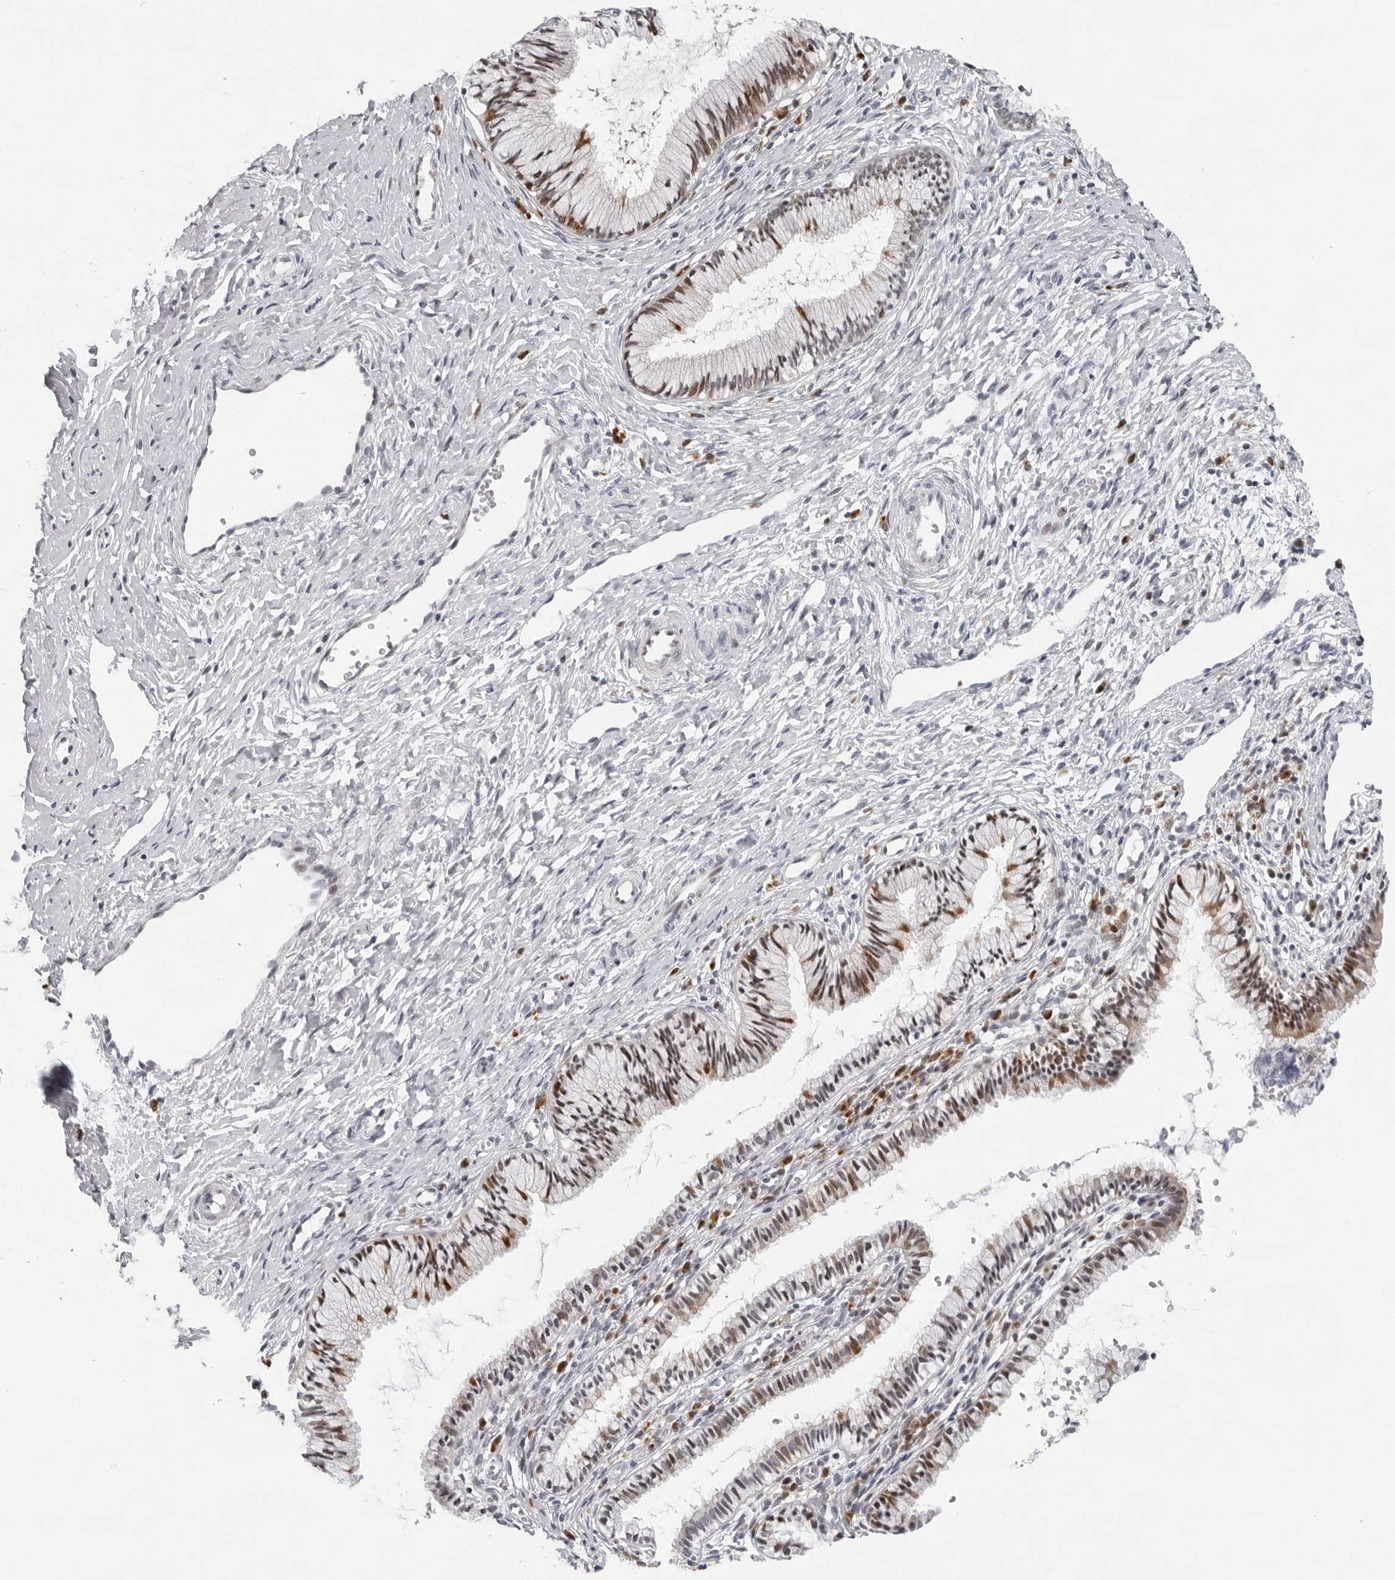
{"staining": {"intensity": "moderate", "quantity": "25%-75%", "location": "cytoplasmic/membranous"}, "tissue": "cervix", "cell_type": "Glandular cells", "image_type": "normal", "snomed": [{"axis": "morphology", "description": "Normal tissue, NOS"}, {"axis": "topography", "description": "Cervix"}], "caption": "Moderate cytoplasmic/membranous expression is appreciated in approximately 25%-75% of glandular cells in normal cervix. The staining was performed using DAB to visualize the protein expression in brown, while the nuclei were stained in blue with hematoxylin (Magnification: 20x).", "gene": "PIP4K2C", "patient": {"sex": "female", "age": 27}}